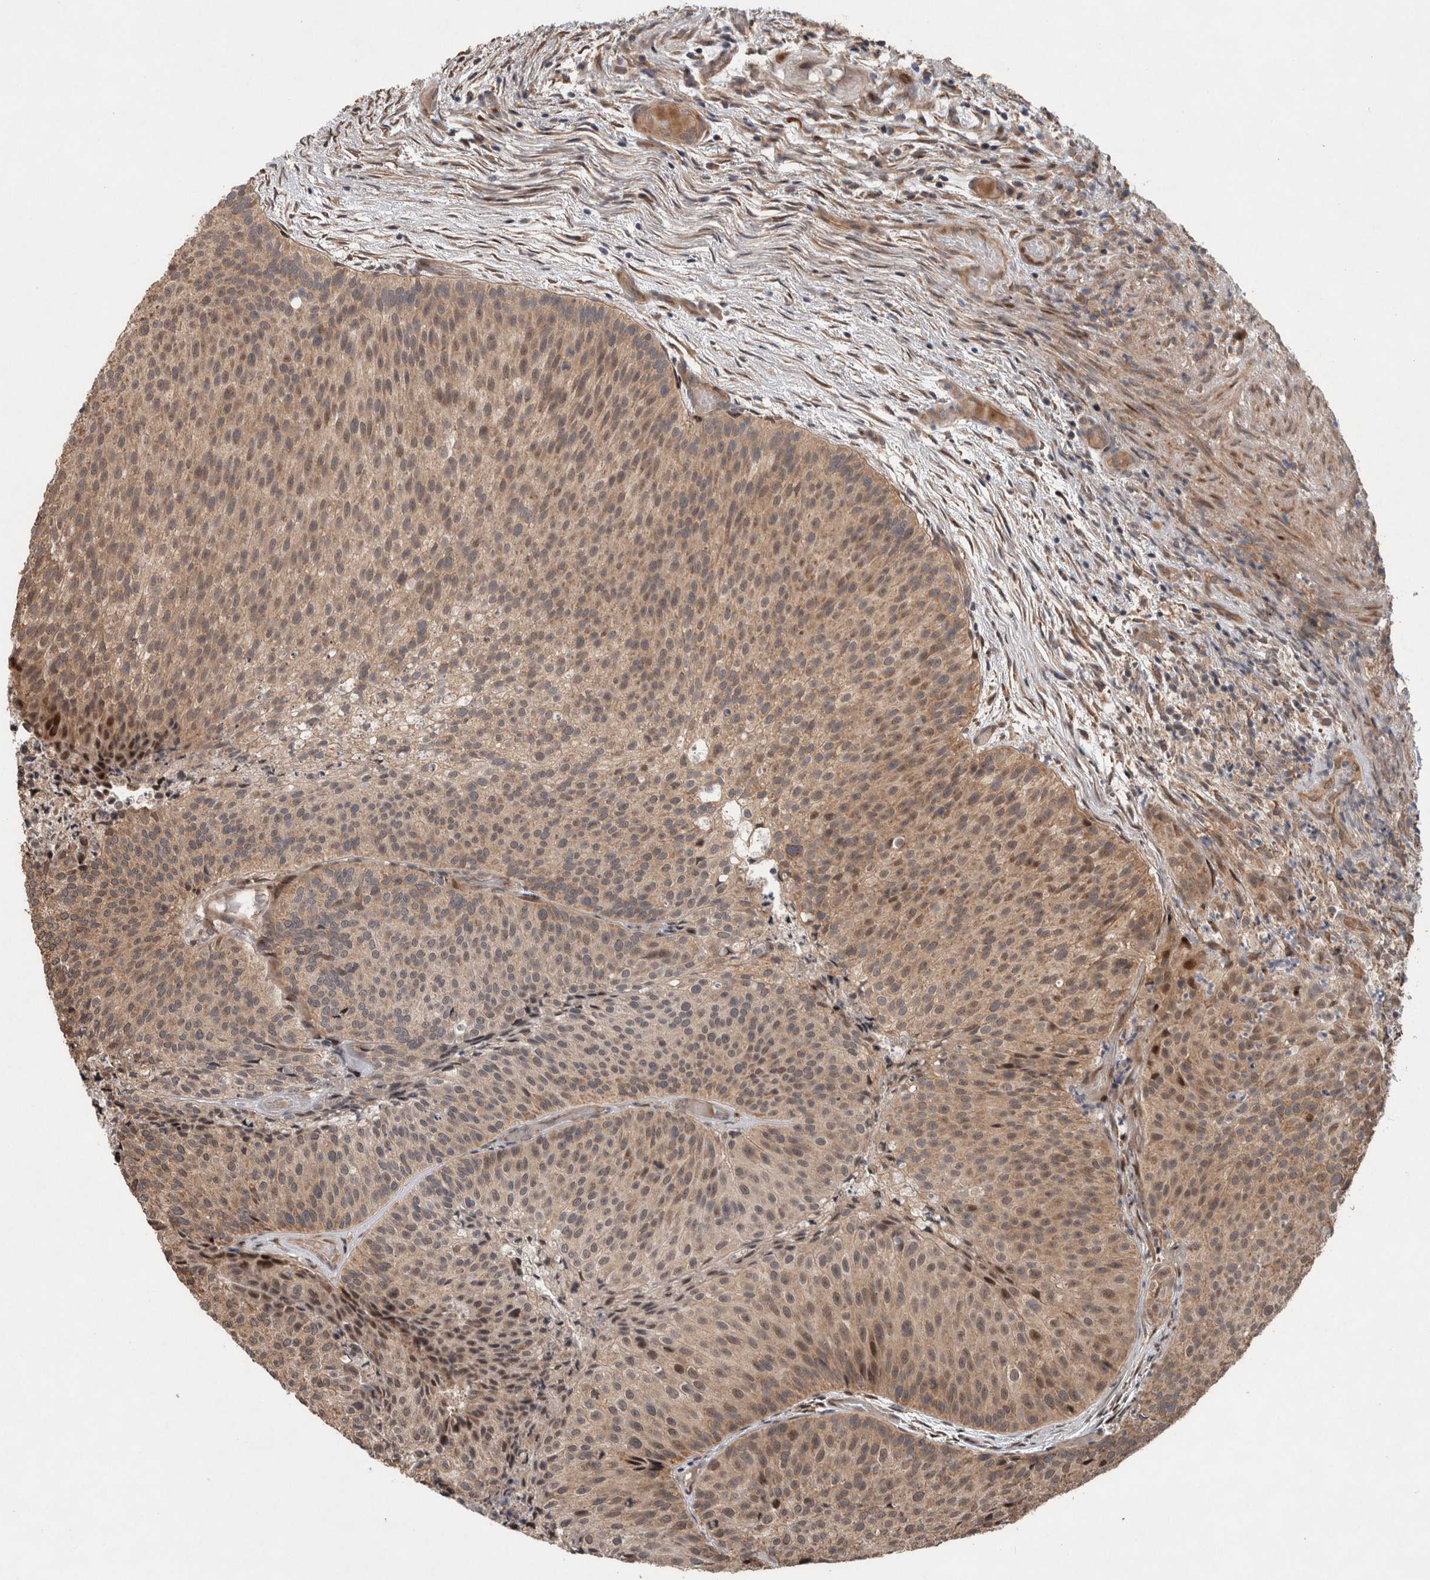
{"staining": {"intensity": "moderate", "quantity": "25%-75%", "location": "cytoplasmic/membranous"}, "tissue": "urothelial cancer", "cell_type": "Tumor cells", "image_type": "cancer", "snomed": [{"axis": "morphology", "description": "Urothelial carcinoma, Low grade"}, {"axis": "topography", "description": "Urinary bladder"}], "caption": "Immunohistochemical staining of human low-grade urothelial carcinoma reveals moderate cytoplasmic/membranous protein expression in approximately 25%-75% of tumor cells.", "gene": "GIMAP6", "patient": {"sex": "male", "age": 86}}